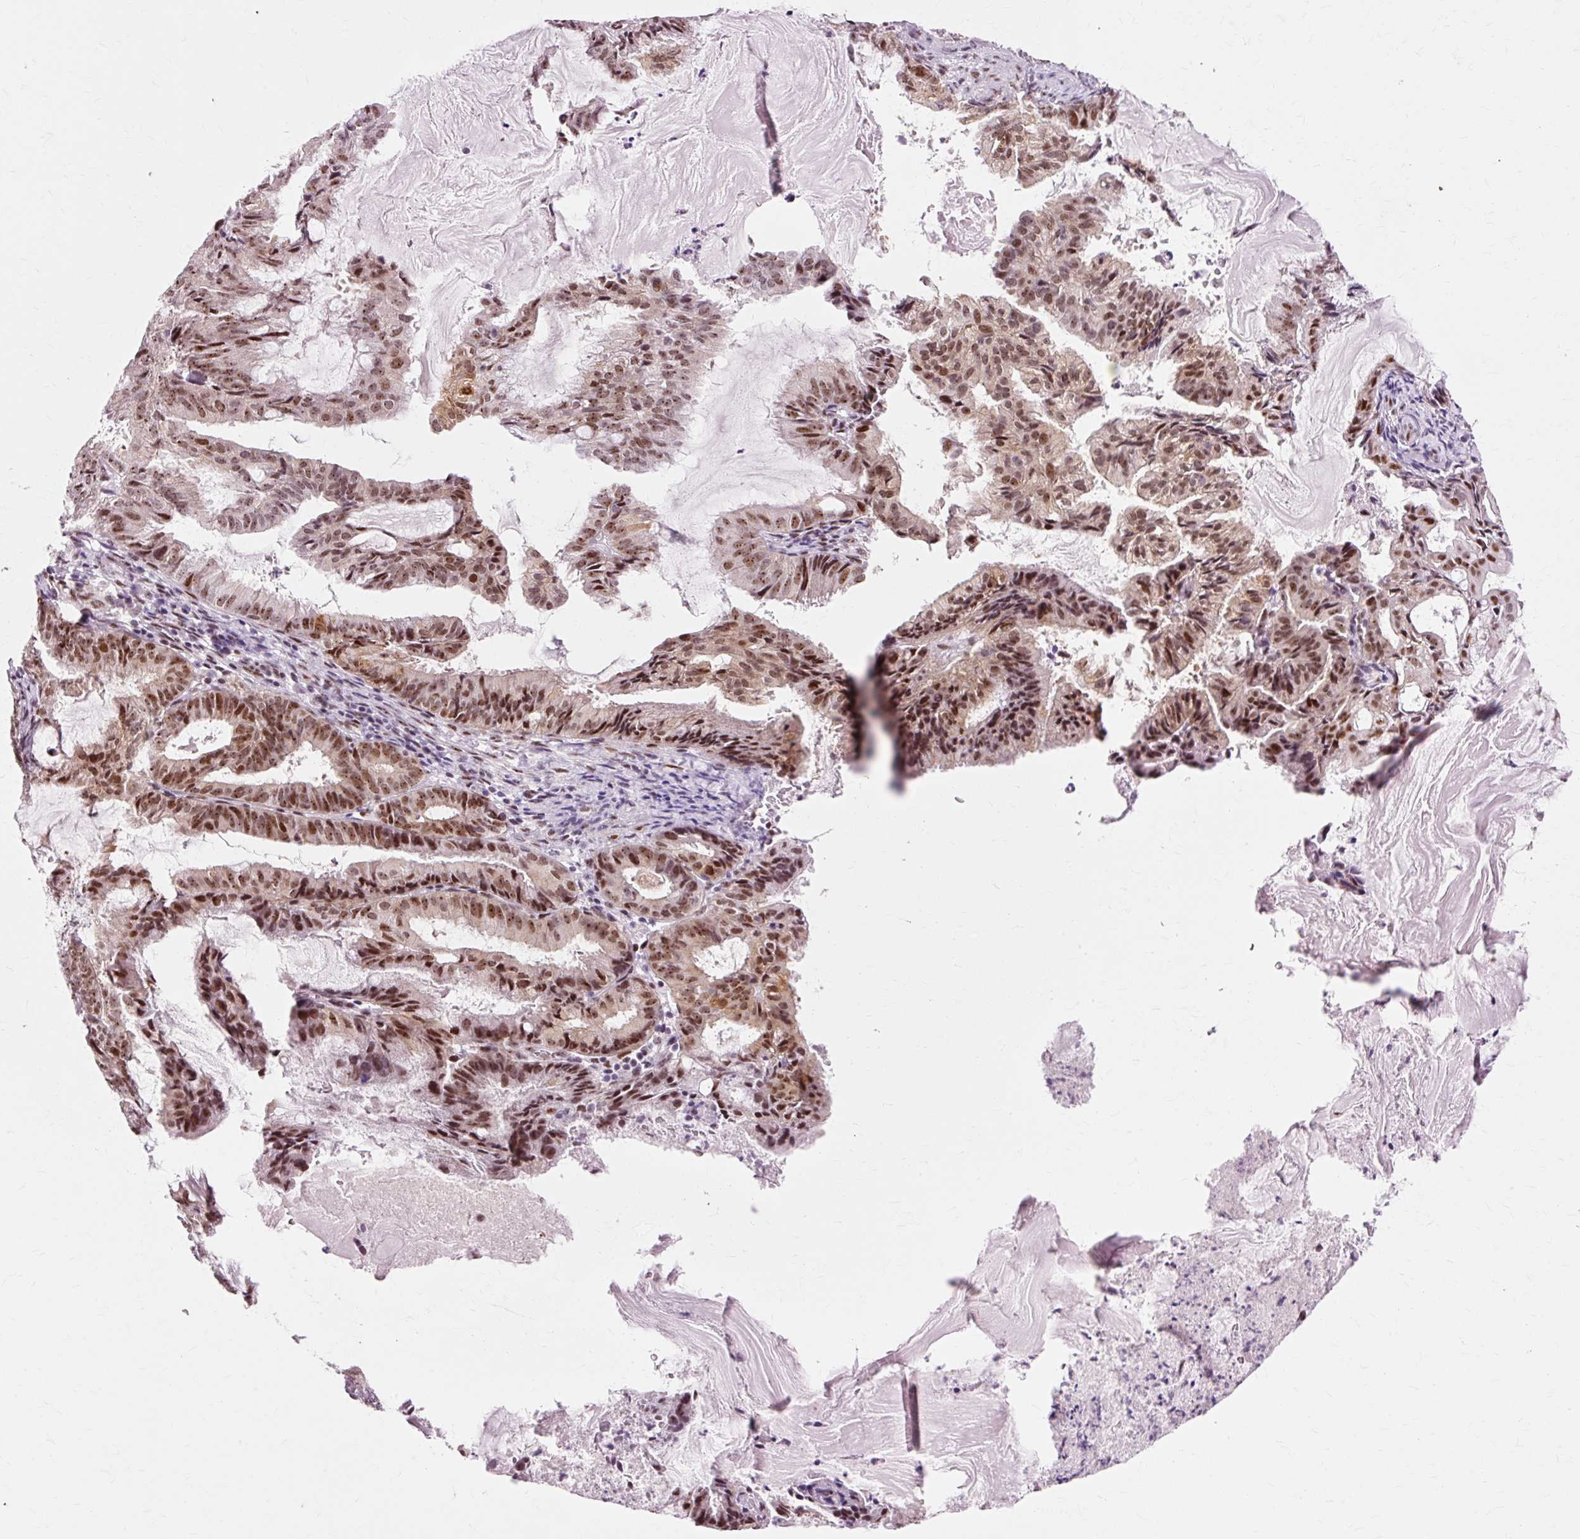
{"staining": {"intensity": "moderate", "quantity": ">75%", "location": "nuclear"}, "tissue": "endometrial cancer", "cell_type": "Tumor cells", "image_type": "cancer", "snomed": [{"axis": "morphology", "description": "Adenocarcinoma, NOS"}, {"axis": "topography", "description": "Endometrium"}], "caption": "This micrograph demonstrates IHC staining of adenocarcinoma (endometrial), with medium moderate nuclear positivity in approximately >75% of tumor cells.", "gene": "MACROD2", "patient": {"sex": "female", "age": 86}}